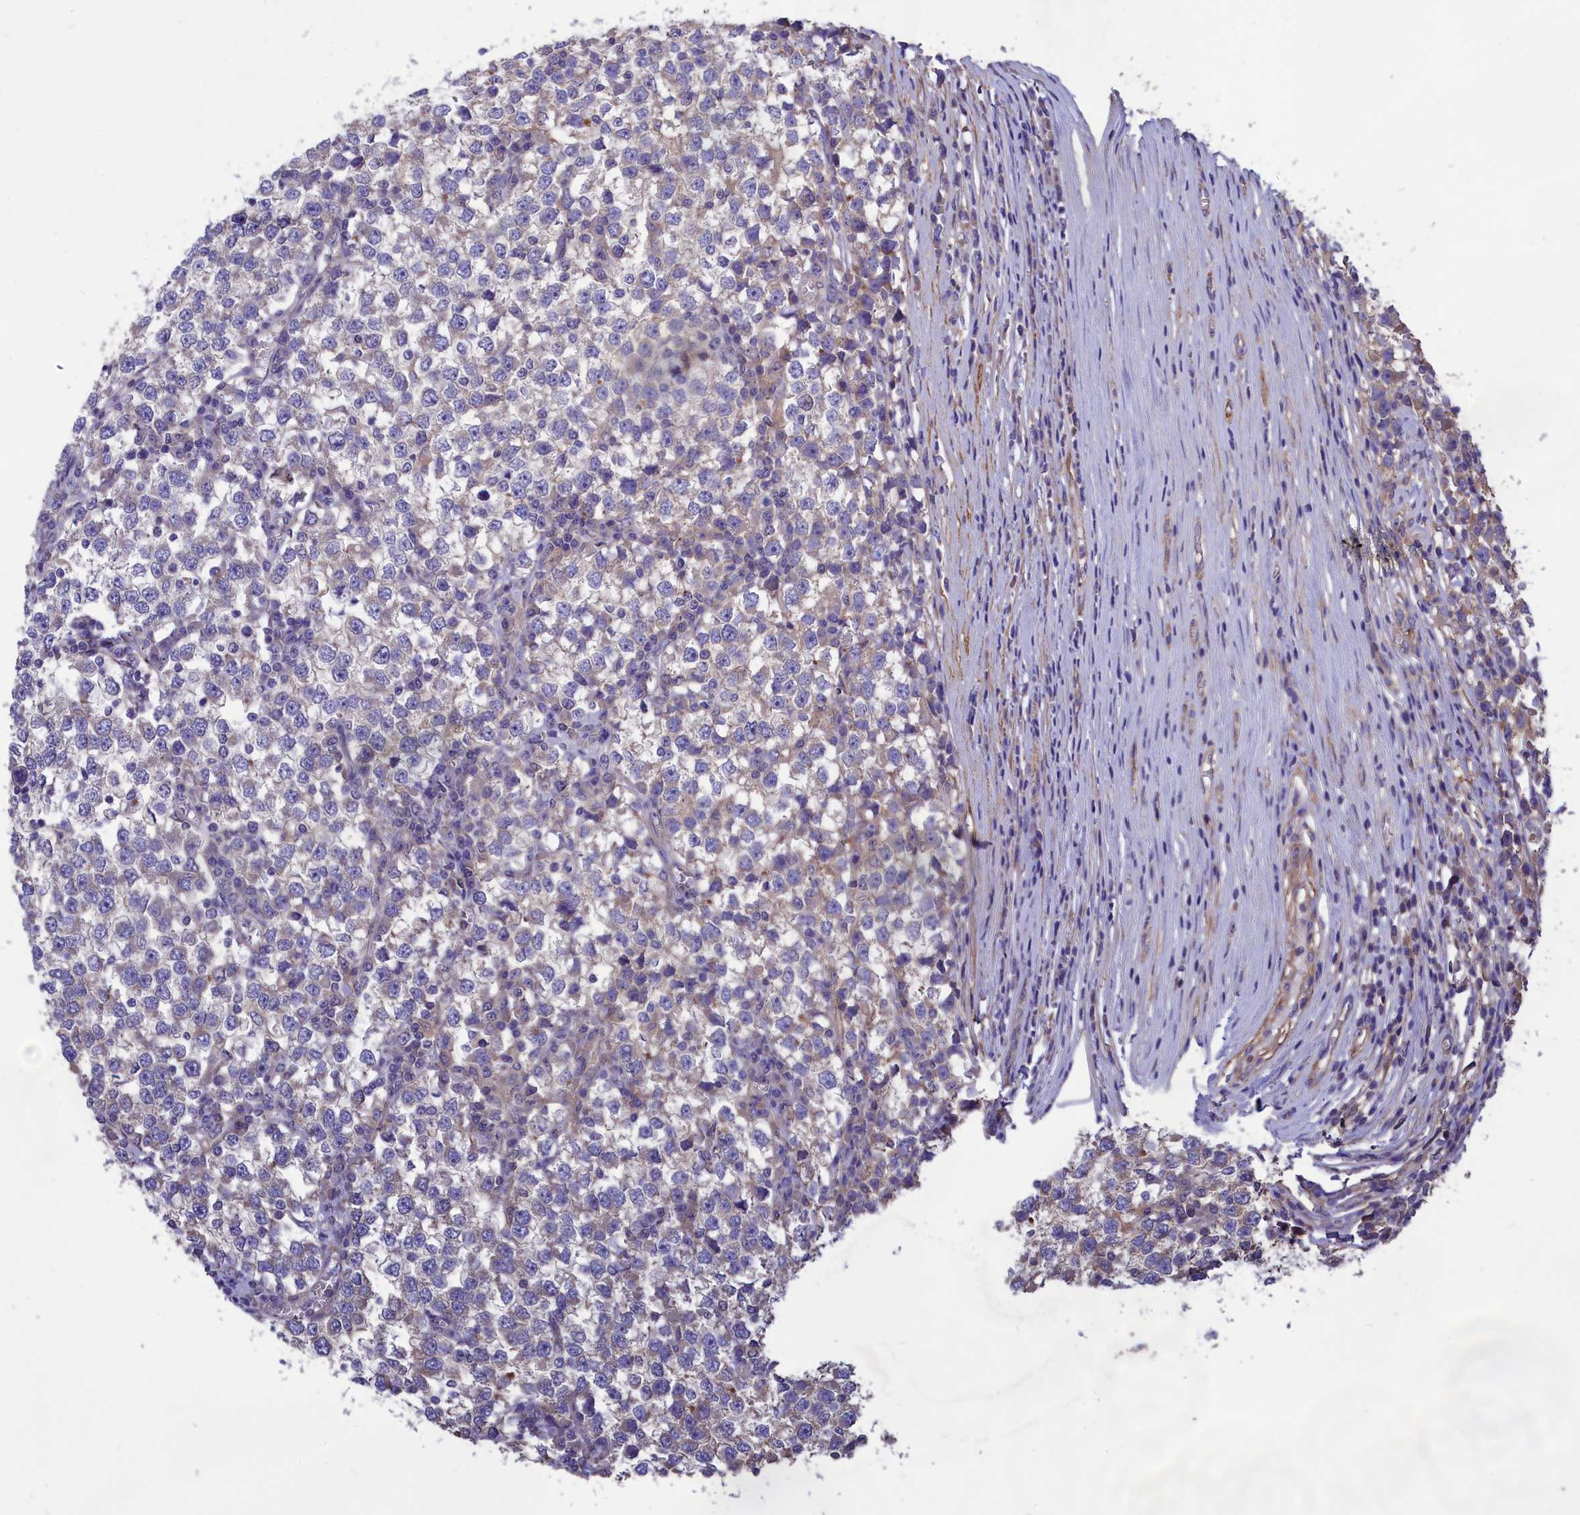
{"staining": {"intensity": "negative", "quantity": "none", "location": "none"}, "tissue": "testis cancer", "cell_type": "Tumor cells", "image_type": "cancer", "snomed": [{"axis": "morphology", "description": "Seminoma, NOS"}, {"axis": "topography", "description": "Testis"}], "caption": "An image of testis cancer stained for a protein exhibits no brown staining in tumor cells.", "gene": "AMDHD2", "patient": {"sex": "male", "age": 65}}